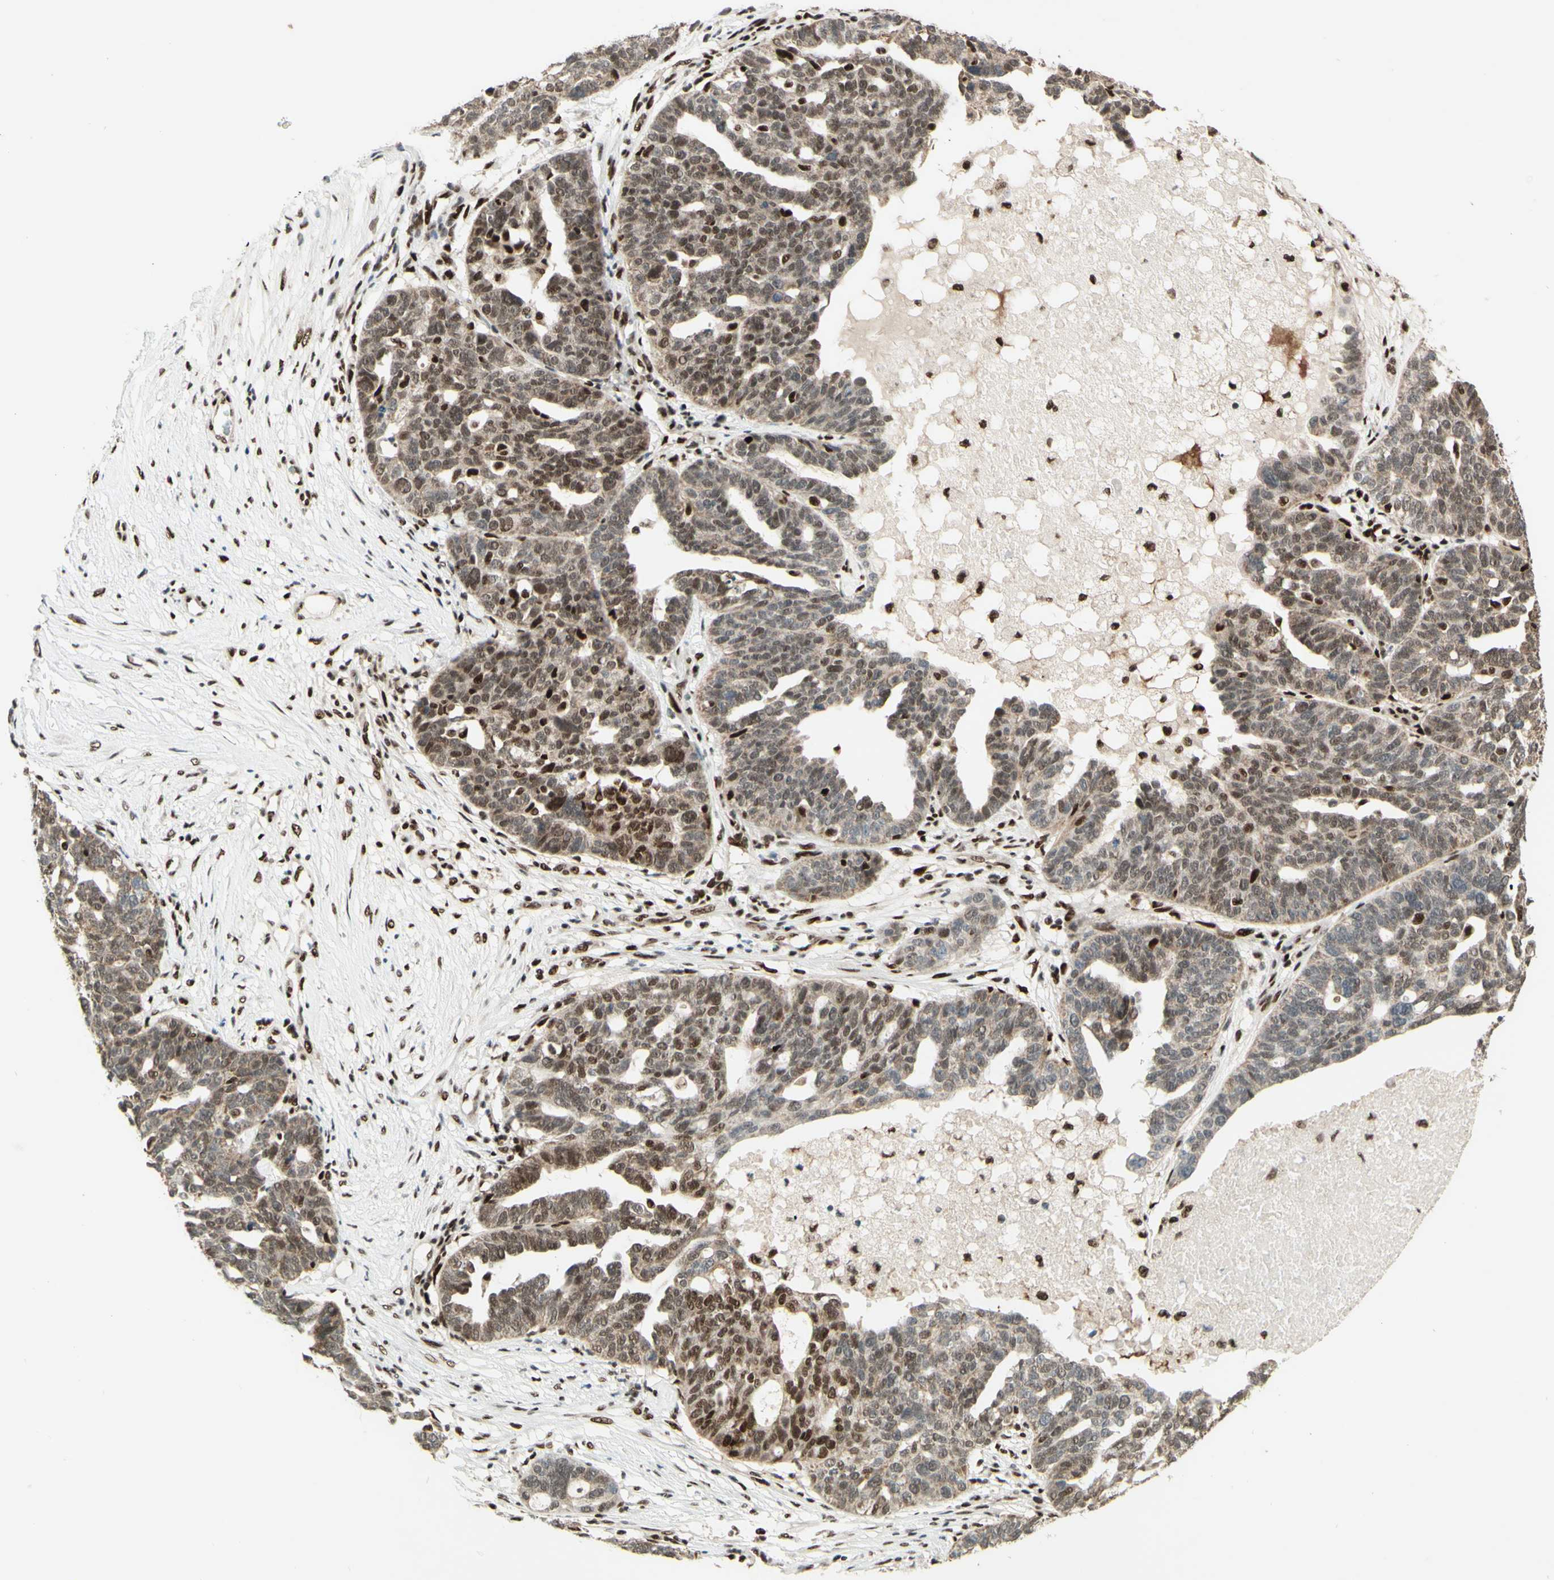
{"staining": {"intensity": "moderate", "quantity": "25%-75%", "location": "cytoplasmic/membranous,nuclear"}, "tissue": "ovarian cancer", "cell_type": "Tumor cells", "image_type": "cancer", "snomed": [{"axis": "morphology", "description": "Cystadenocarcinoma, serous, NOS"}, {"axis": "topography", "description": "Ovary"}], "caption": "Immunohistochemical staining of human serous cystadenocarcinoma (ovarian) reveals moderate cytoplasmic/membranous and nuclear protein expression in approximately 25%-75% of tumor cells. The staining is performed using DAB brown chromogen to label protein expression. The nuclei are counter-stained blue using hematoxylin.", "gene": "NR3C1", "patient": {"sex": "female", "age": 59}}